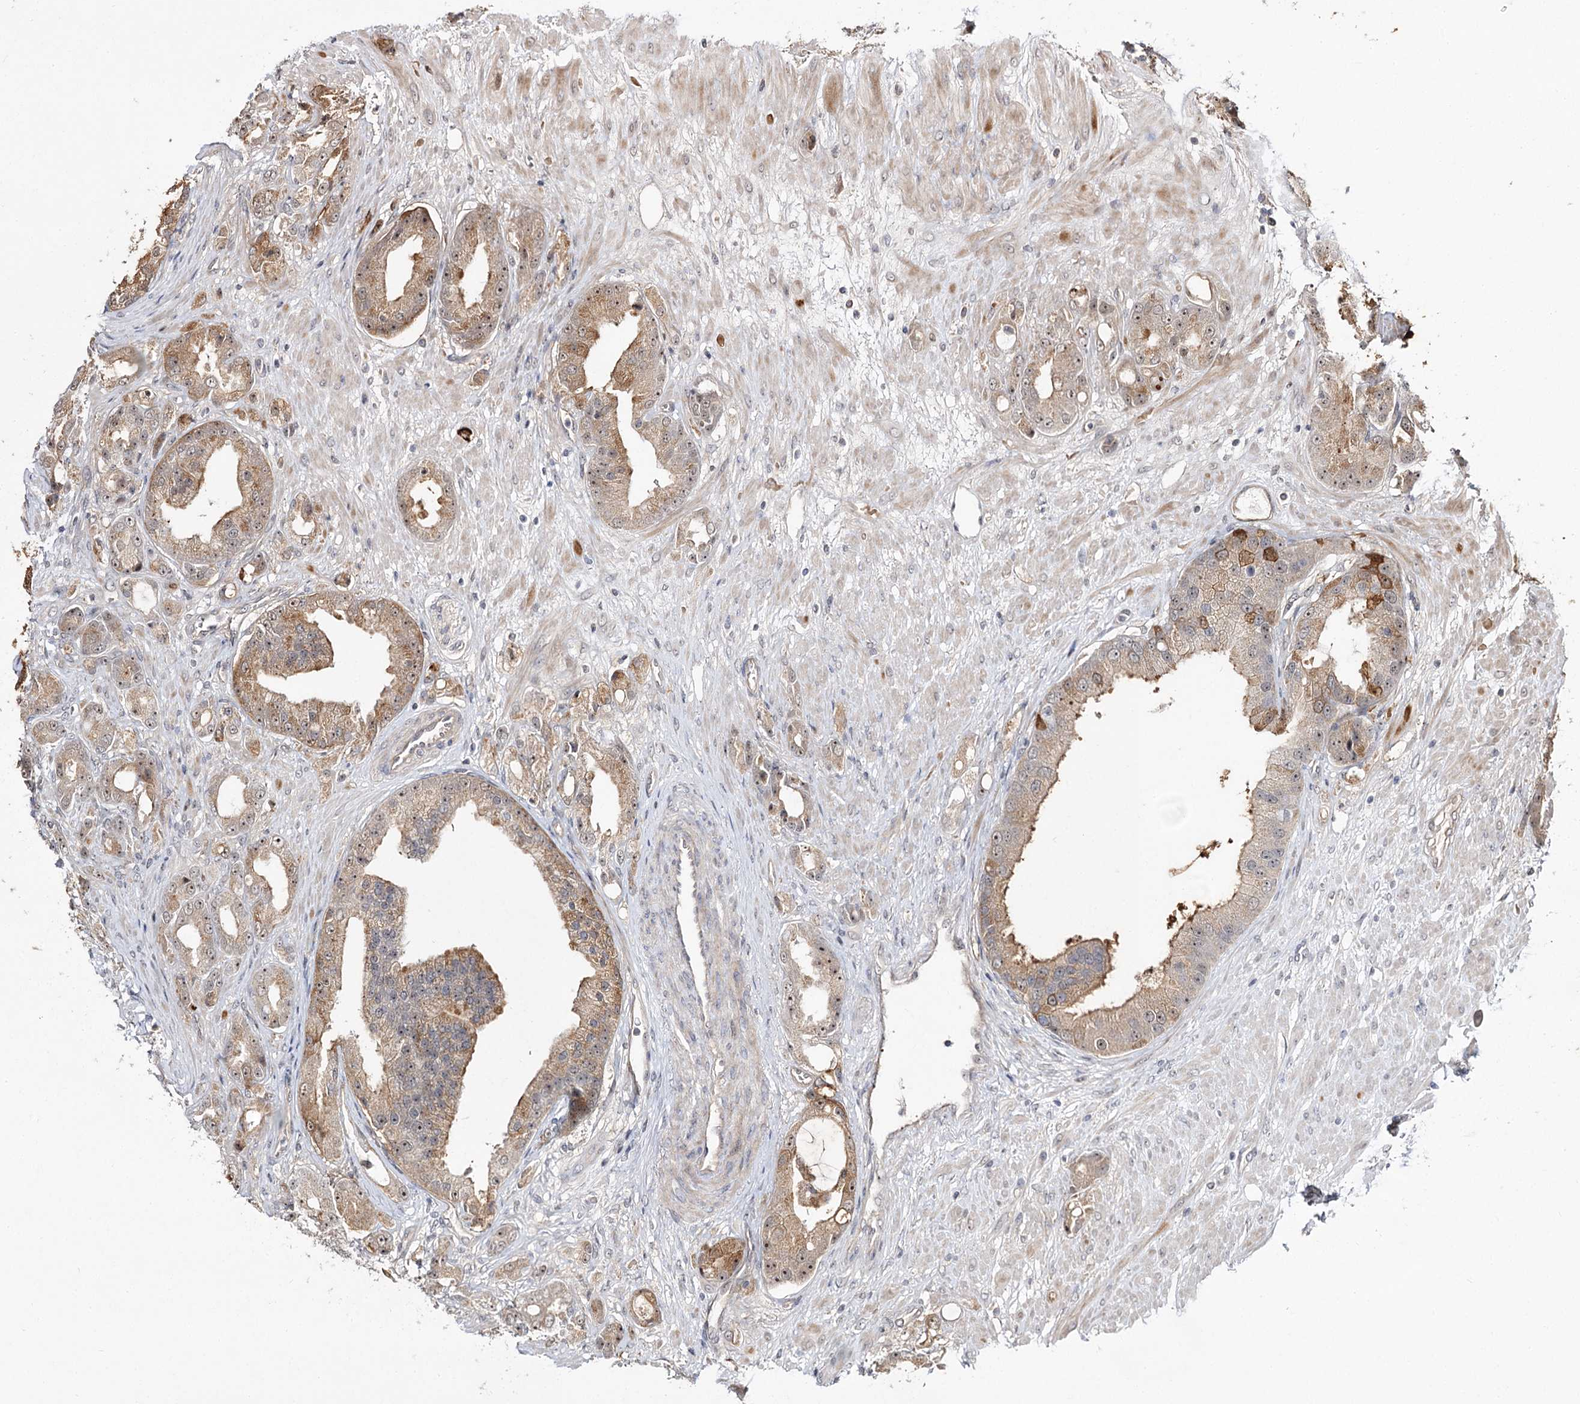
{"staining": {"intensity": "moderate", "quantity": ">75%", "location": "cytoplasmic/membranous,nuclear"}, "tissue": "prostate cancer", "cell_type": "Tumor cells", "image_type": "cancer", "snomed": [{"axis": "morphology", "description": "Adenocarcinoma, Low grade"}, {"axis": "topography", "description": "Prostate"}], "caption": "This is a histology image of immunohistochemistry (IHC) staining of prostate cancer, which shows moderate expression in the cytoplasmic/membranous and nuclear of tumor cells.", "gene": "RRP9", "patient": {"sex": "male", "age": 67}}